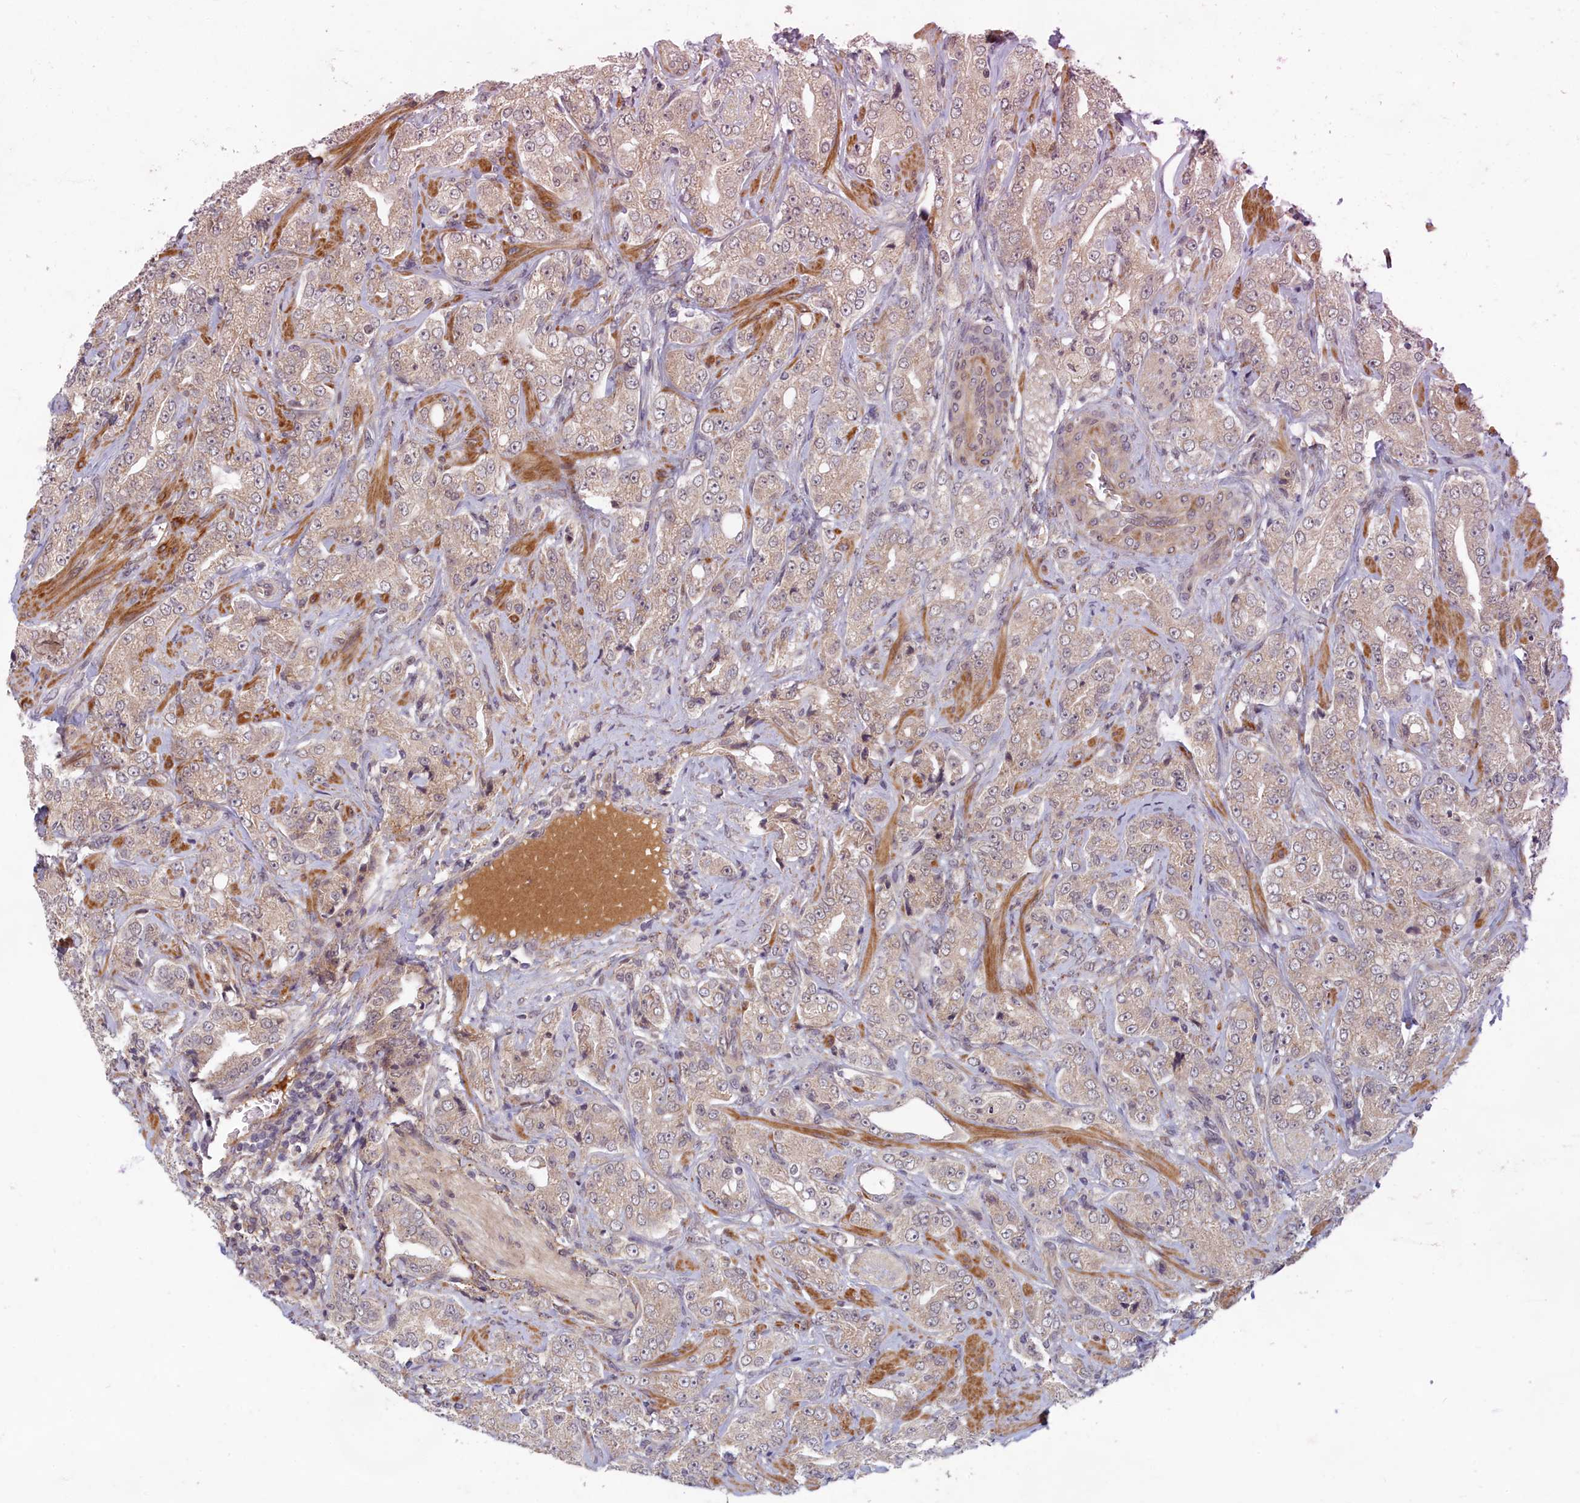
{"staining": {"intensity": "weak", "quantity": ">75%", "location": "cytoplasmic/membranous"}, "tissue": "prostate cancer", "cell_type": "Tumor cells", "image_type": "cancer", "snomed": [{"axis": "morphology", "description": "Adenocarcinoma, Low grade"}, {"axis": "topography", "description": "Prostate"}], "caption": "Immunohistochemistry histopathology image of human adenocarcinoma (low-grade) (prostate) stained for a protein (brown), which exhibits low levels of weak cytoplasmic/membranous expression in about >75% of tumor cells.", "gene": "EARS2", "patient": {"sex": "male", "age": 67}}